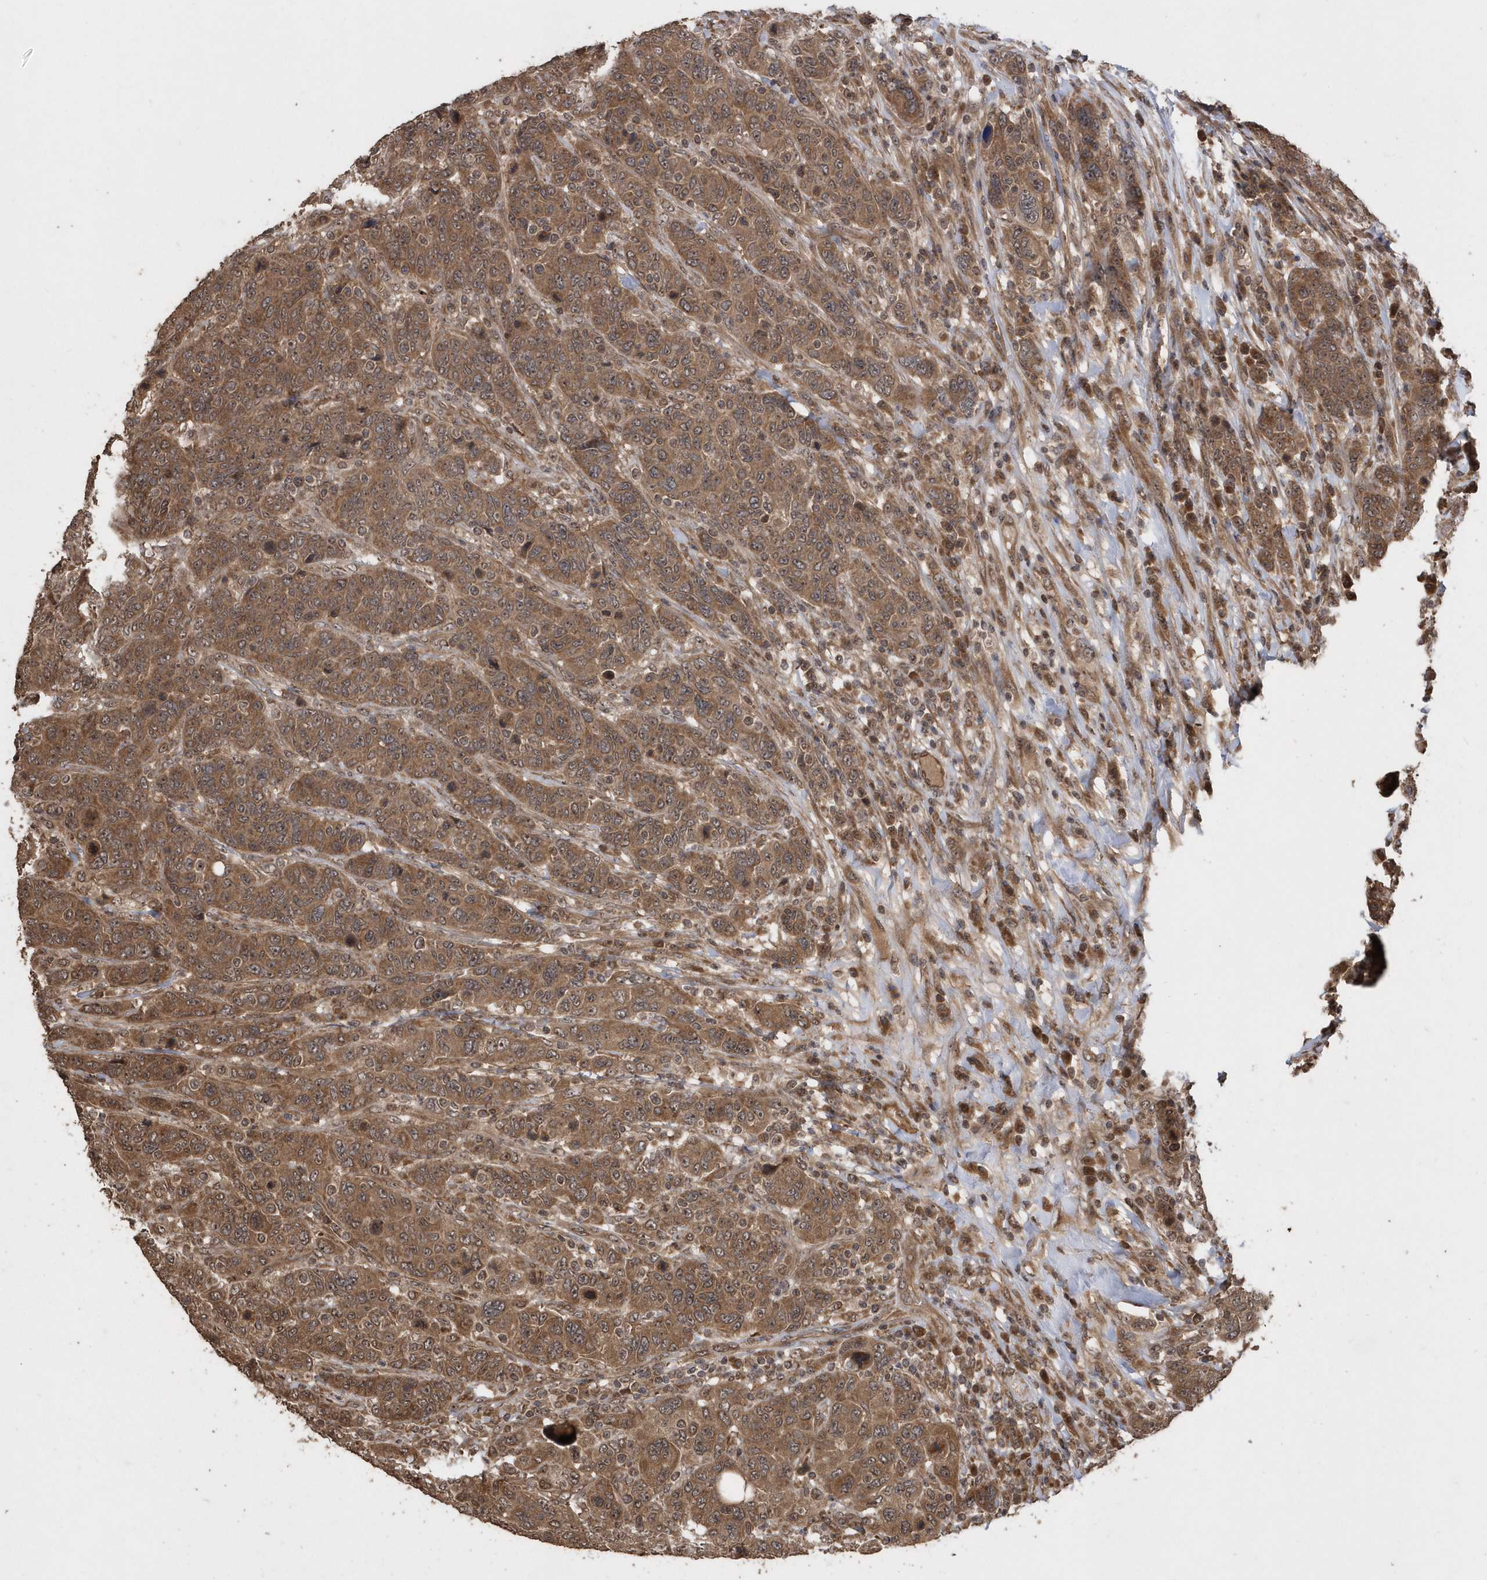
{"staining": {"intensity": "moderate", "quantity": ">75%", "location": "cytoplasmic/membranous"}, "tissue": "breast cancer", "cell_type": "Tumor cells", "image_type": "cancer", "snomed": [{"axis": "morphology", "description": "Duct carcinoma"}, {"axis": "topography", "description": "Breast"}], "caption": "This is an image of IHC staining of invasive ductal carcinoma (breast), which shows moderate positivity in the cytoplasmic/membranous of tumor cells.", "gene": "WASHC5", "patient": {"sex": "female", "age": 37}}